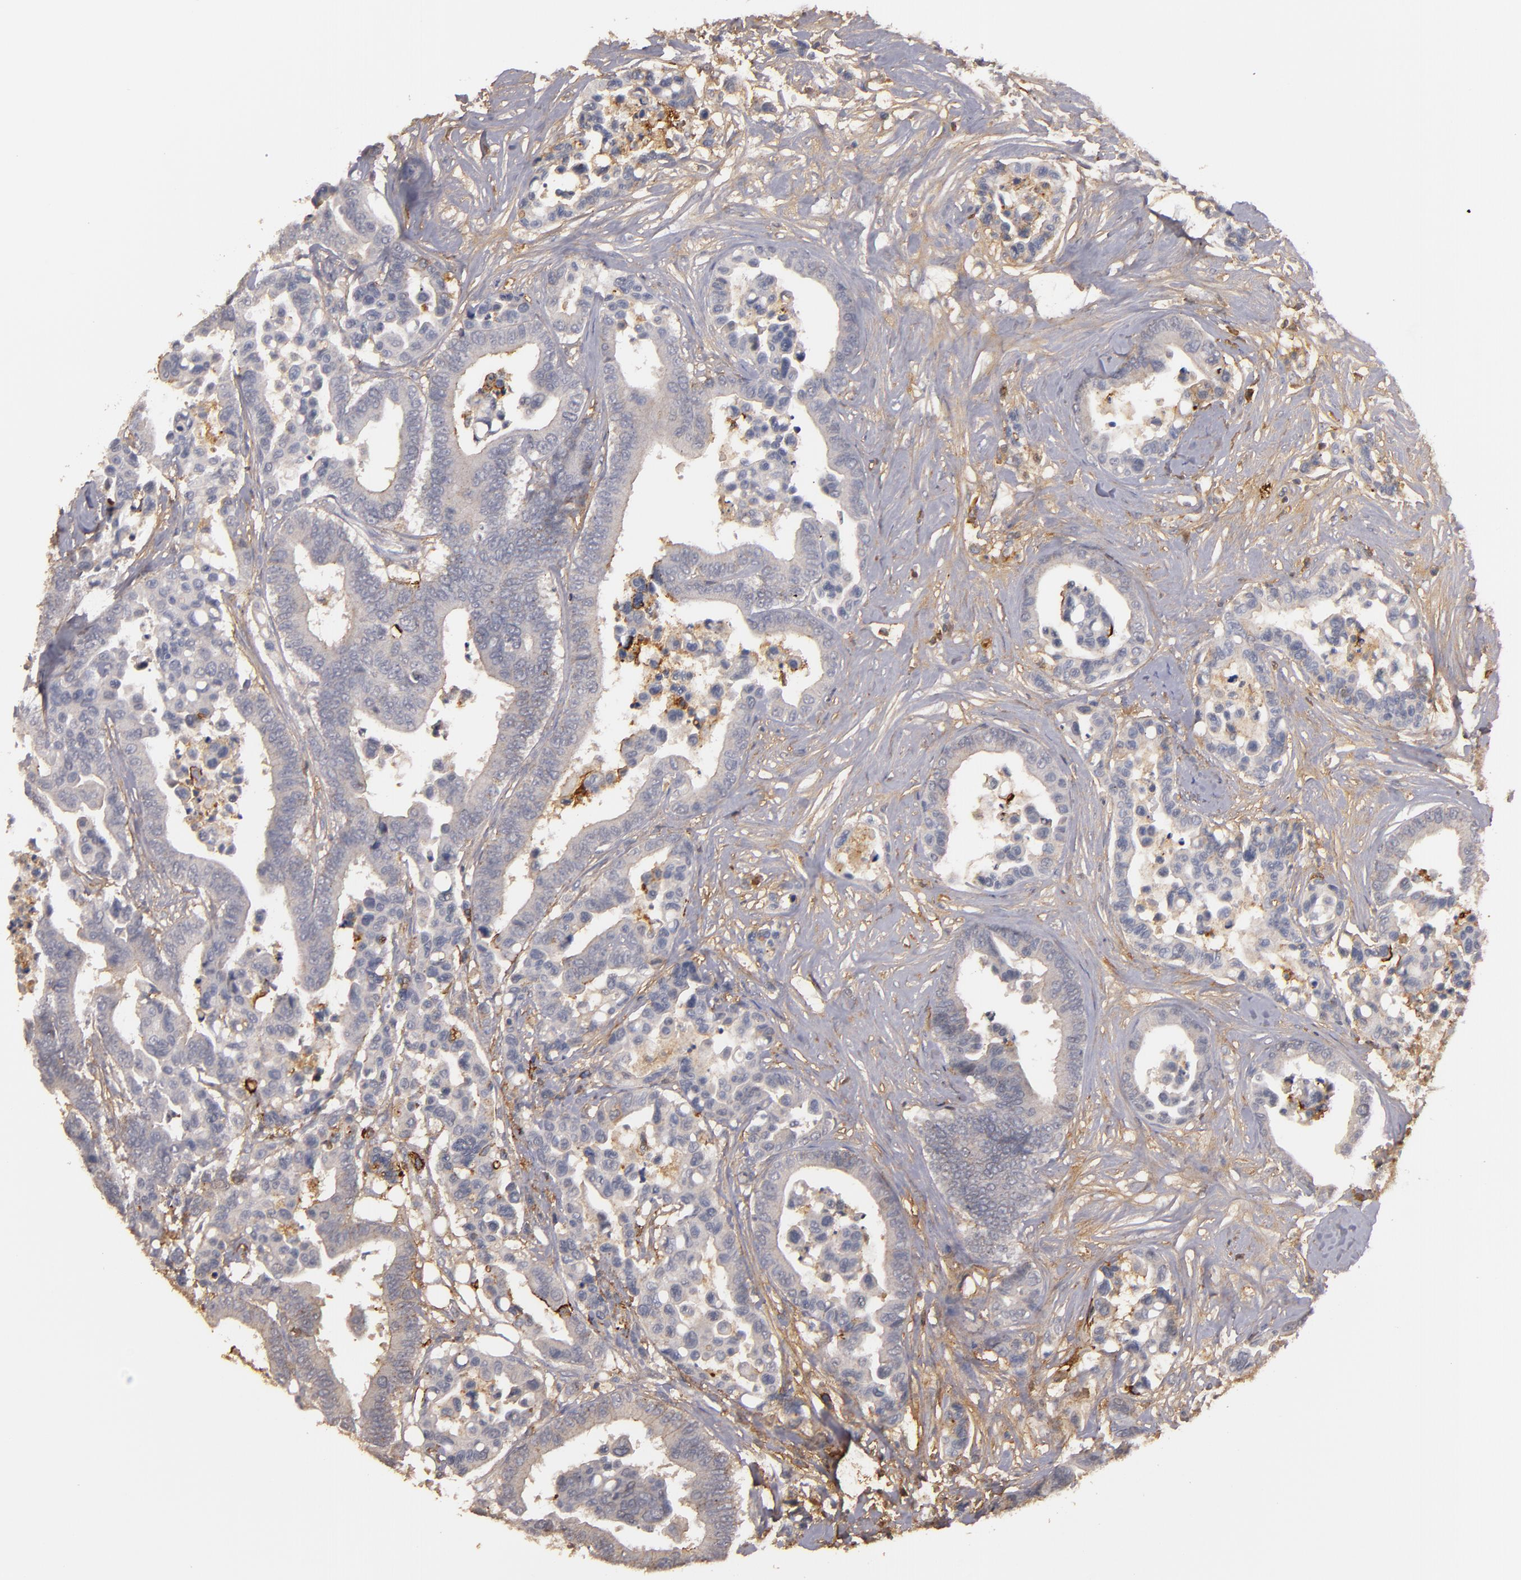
{"staining": {"intensity": "weak", "quantity": "<25%", "location": "cytoplasmic/membranous"}, "tissue": "colorectal cancer", "cell_type": "Tumor cells", "image_type": "cancer", "snomed": [{"axis": "morphology", "description": "Adenocarcinoma, NOS"}, {"axis": "topography", "description": "Colon"}], "caption": "This is a image of immunohistochemistry (IHC) staining of colorectal cancer (adenocarcinoma), which shows no expression in tumor cells. (Immunohistochemistry, brightfield microscopy, high magnification).", "gene": "MBL2", "patient": {"sex": "male", "age": 82}}